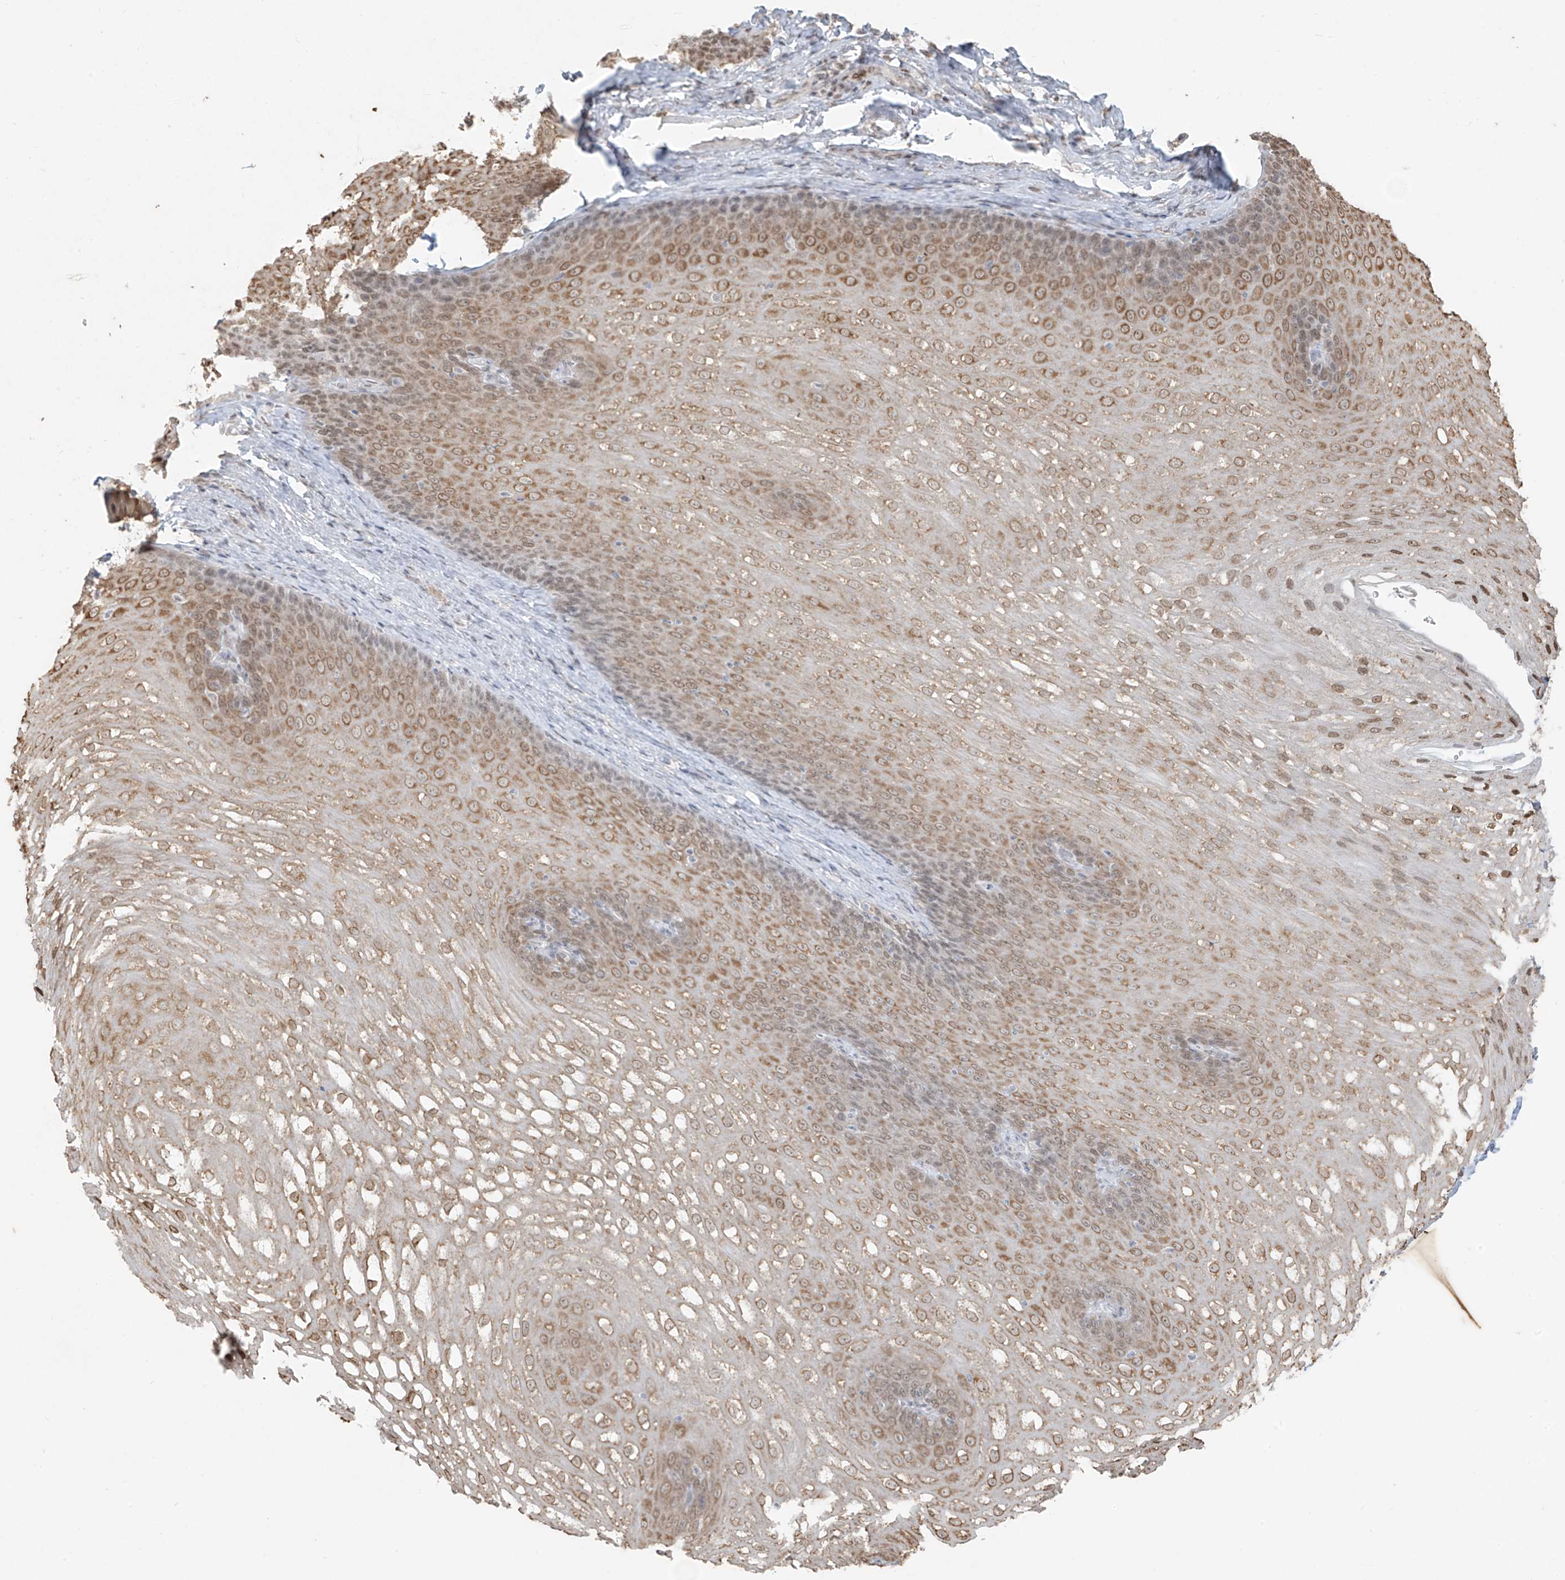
{"staining": {"intensity": "moderate", "quantity": ">75%", "location": "cytoplasmic/membranous,nuclear"}, "tissue": "esophagus", "cell_type": "Squamous epithelial cells", "image_type": "normal", "snomed": [{"axis": "morphology", "description": "Normal tissue, NOS"}, {"axis": "topography", "description": "Esophagus"}], "caption": "The image demonstrates staining of unremarkable esophagus, revealing moderate cytoplasmic/membranous,nuclear protein positivity (brown color) within squamous epithelial cells.", "gene": "TFEC", "patient": {"sex": "female", "age": 66}}